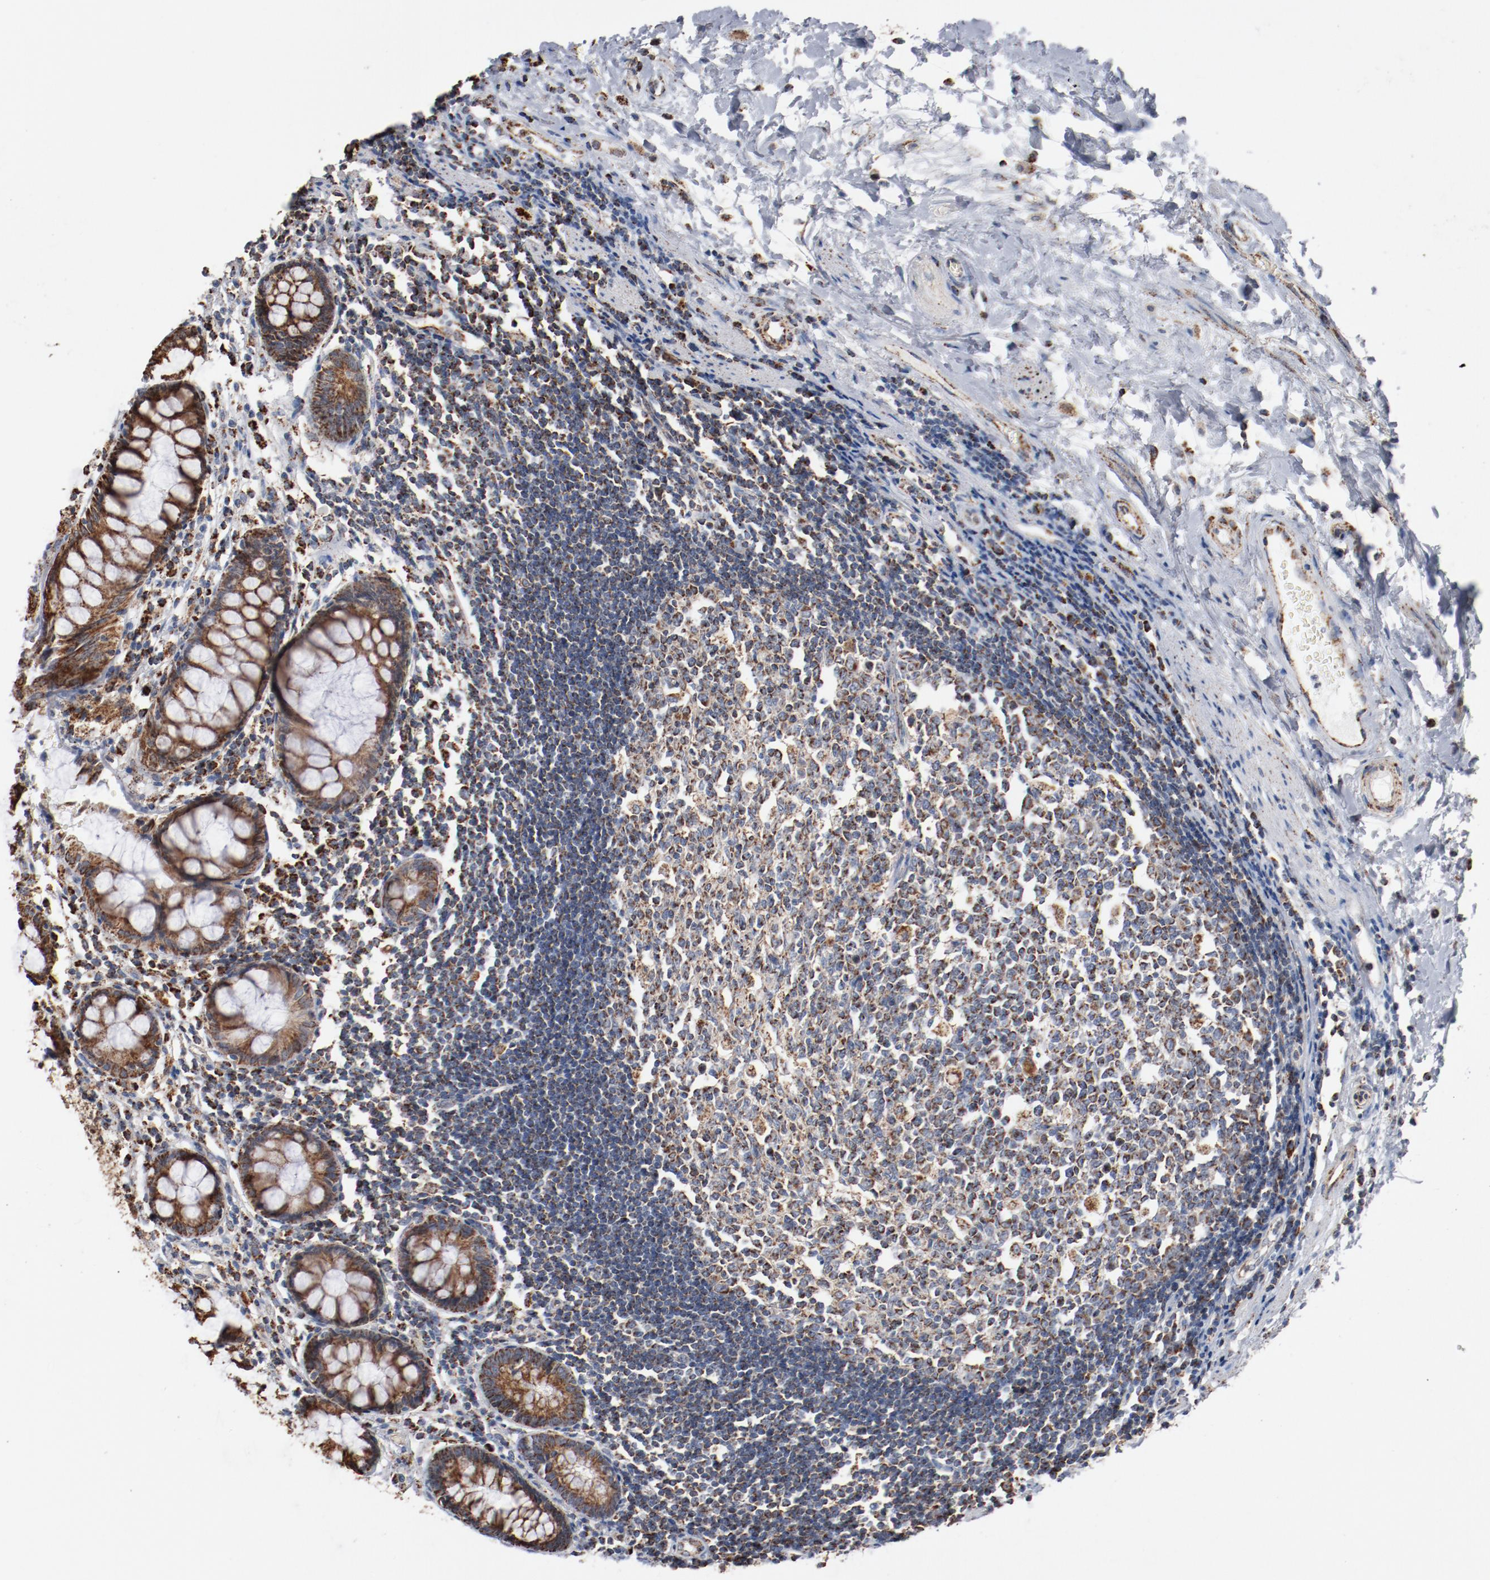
{"staining": {"intensity": "strong", "quantity": ">75%", "location": "cytoplasmic/membranous"}, "tissue": "rectum", "cell_type": "Glandular cells", "image_type": "normal", "snomed": [{"axis": "morphology", "description": "Normal tissue, NOS"}, {"axis": "topography", "description": "Rectum"}], "caption": "Brown immunohistochemical staining in normal rectum reveals strong cytoplasmic/membranous expression in approximately >75% of glandular cells. The staining was performed using DAB, with brown indicating positive protein expression. Nuclei are stained blue with hematoxylin.", "gene": "NDUFS4", "patient": {"sex": "female", "age": 66}}